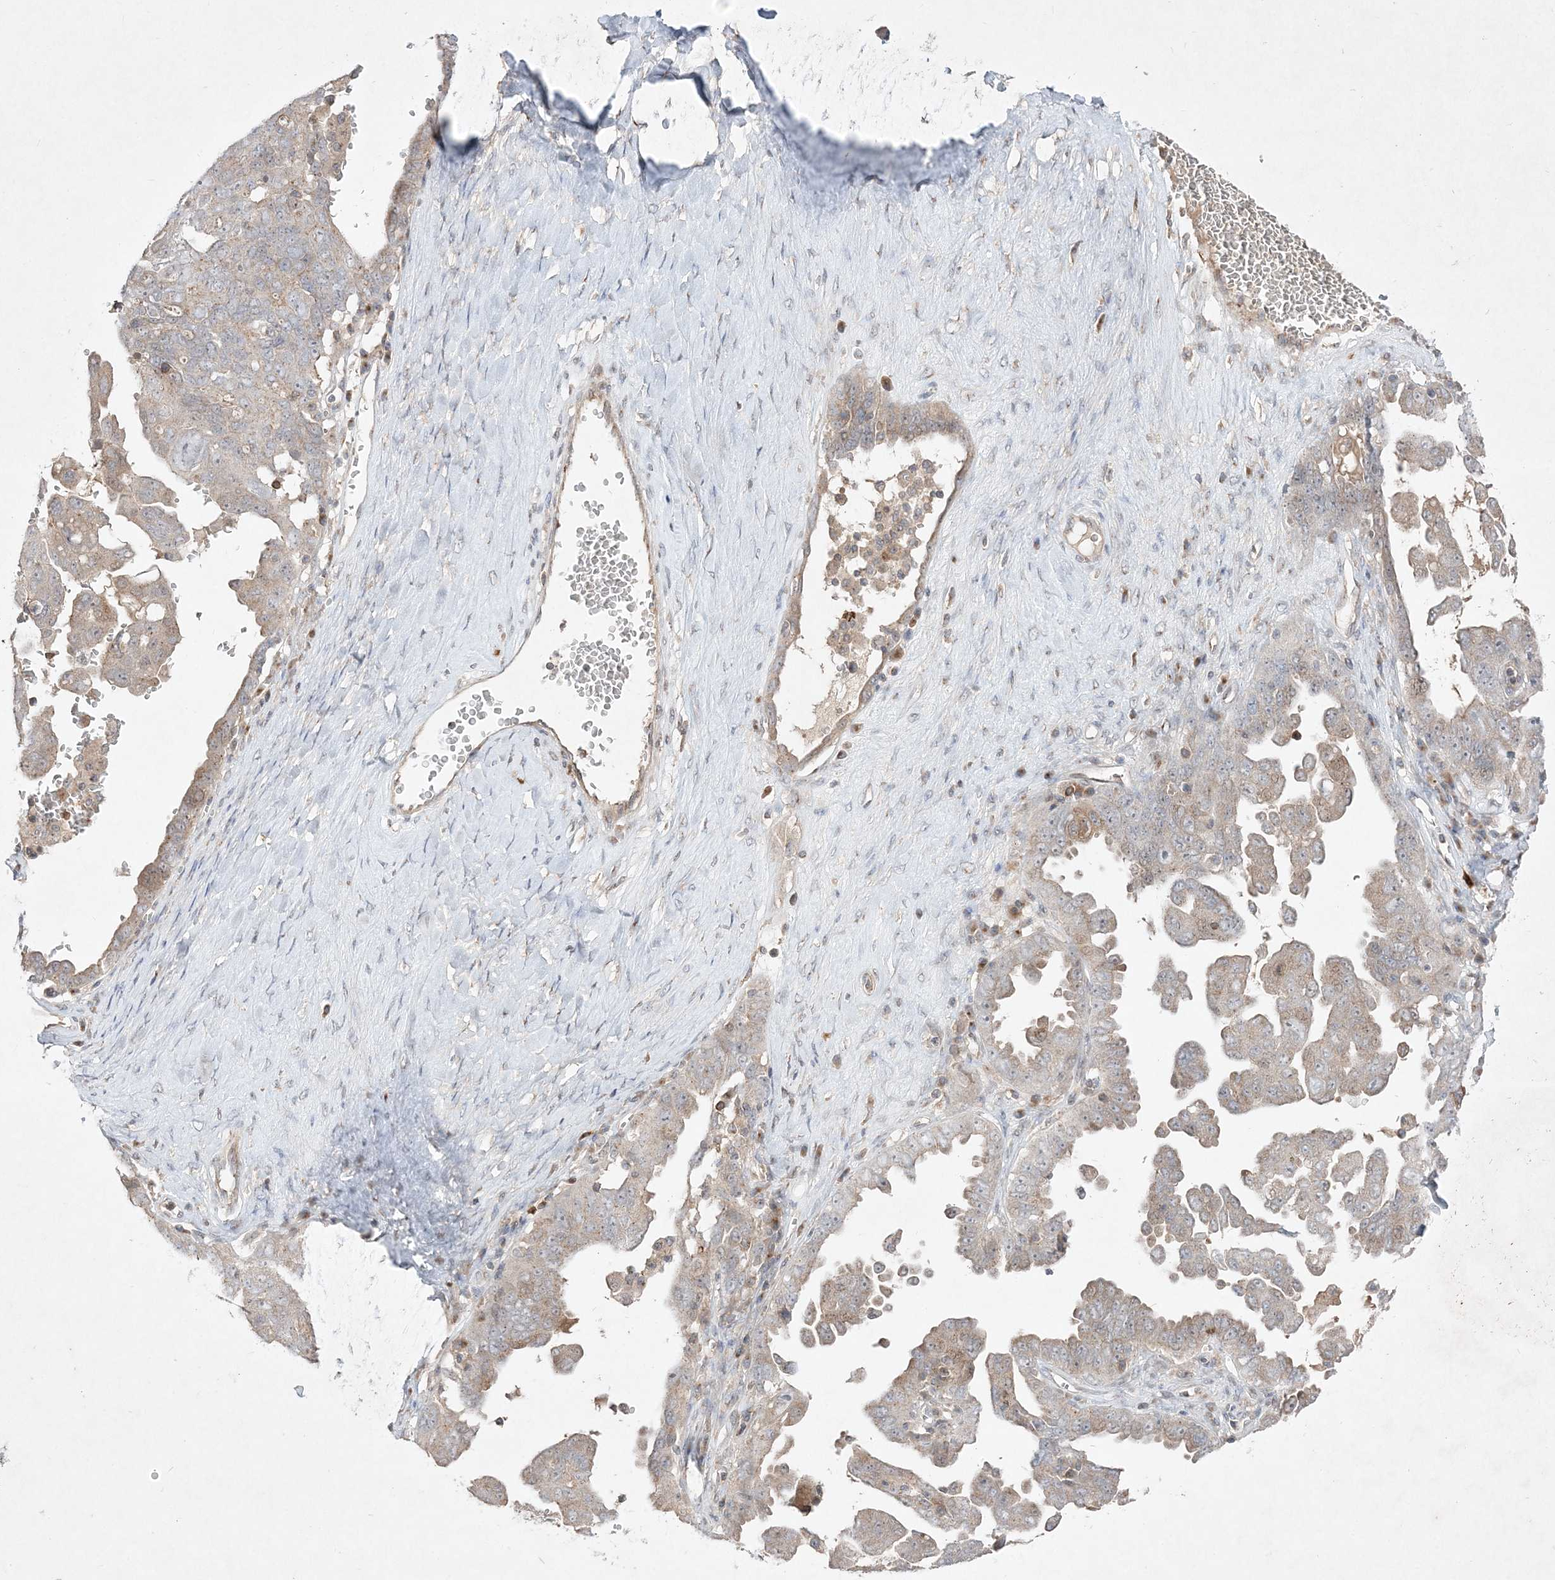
{"staining": {"intensity": "weak", "quantity": "25%-75%", "location": "cytoplasmic/membranous"}, "tissue": "ovarian cancer", "cell_type": "Tumor cells", "image_type": "cancer", "snomed": [{"axis": "morphology", "description": "Carcinoma, endometroid"}, {"axis": "topography", "description": "Ovary"}], "caption": "Ovarian cancer stained for a protein displays weak cytoplasmic/membranous positivity in tumor cells.", "gene": "CLNK", "patient": {"sex": "female", "age": 62}}